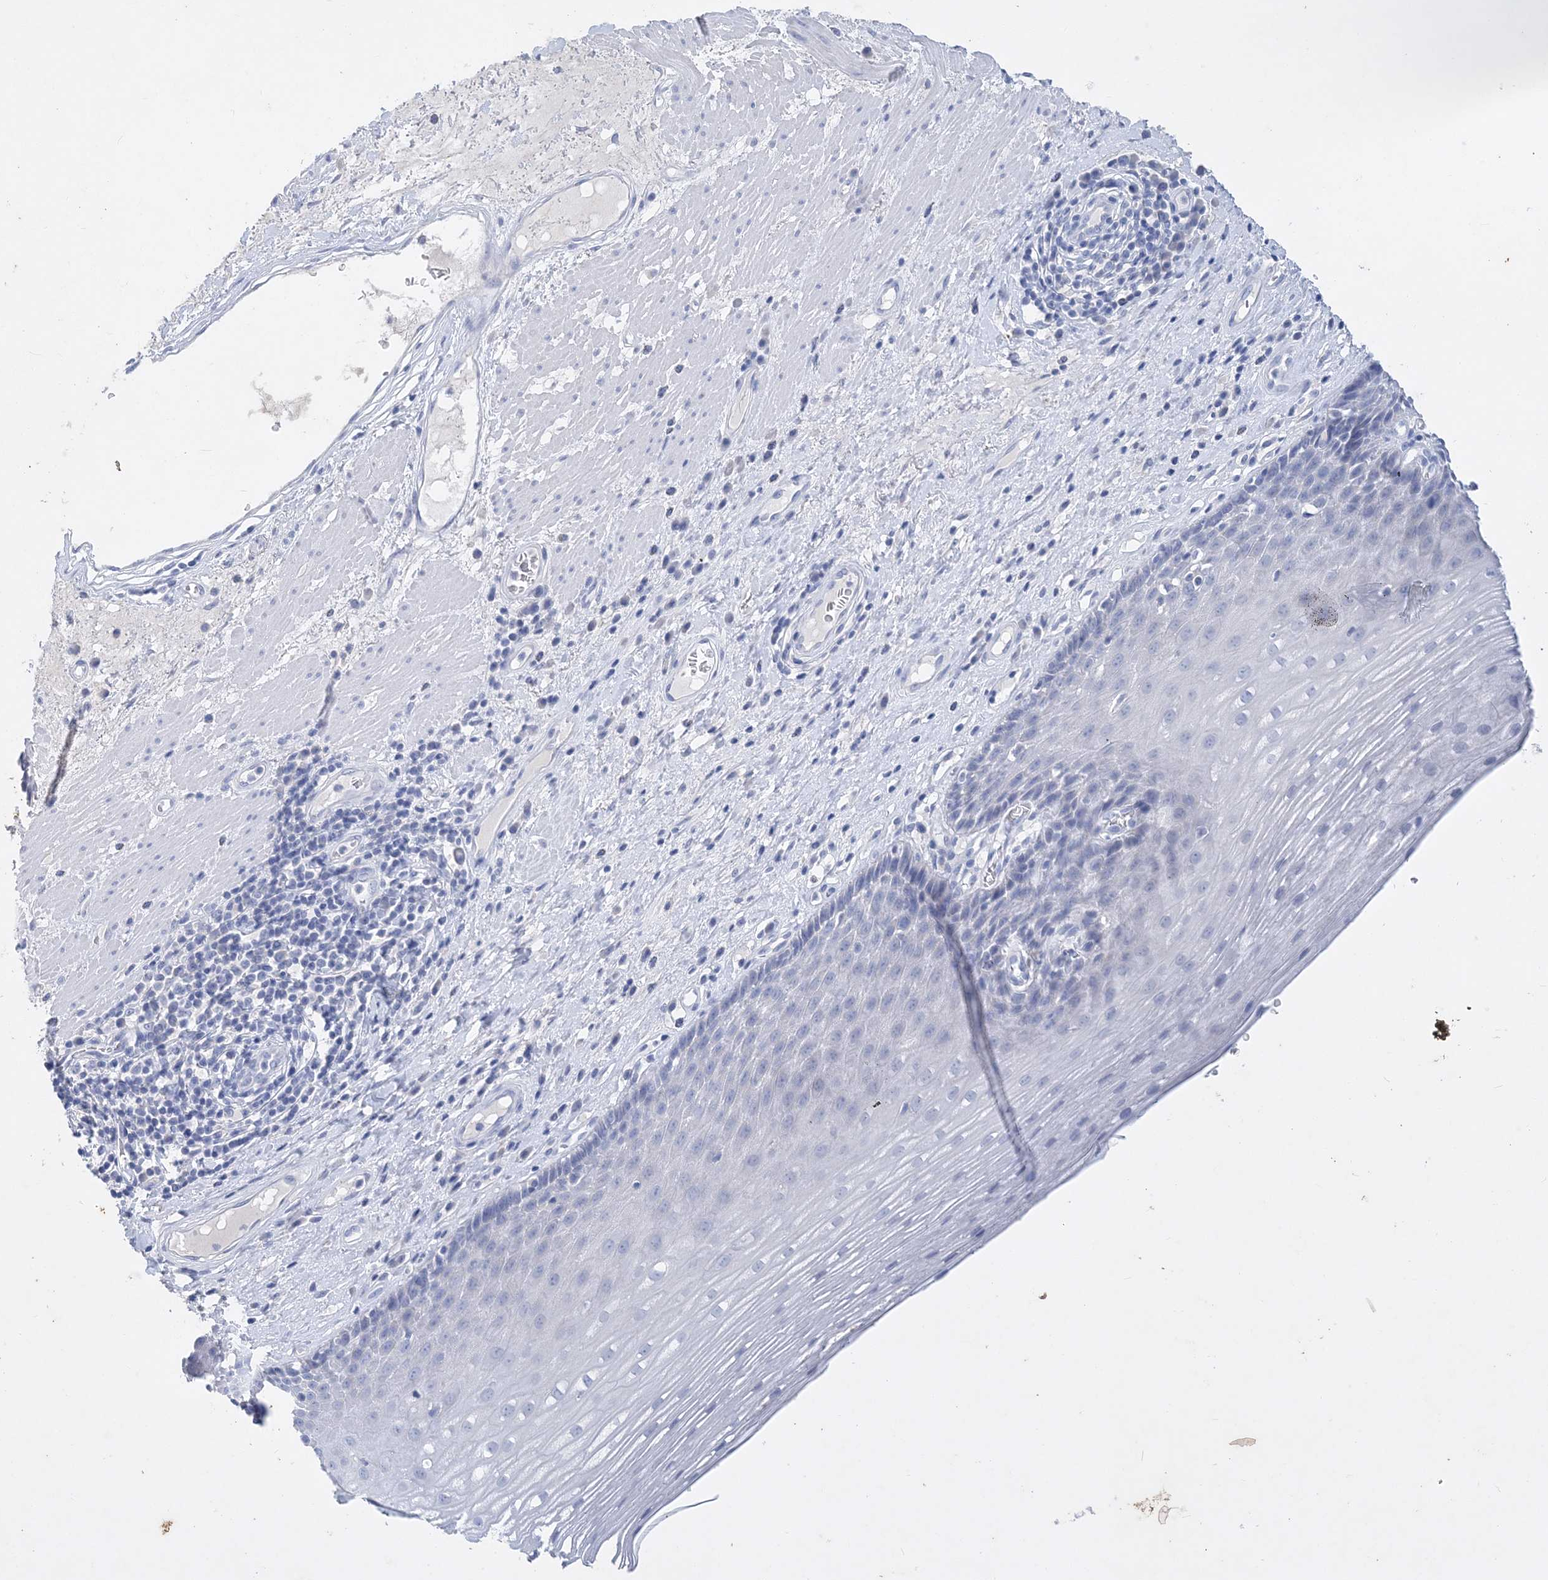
{"staining": {"intensity": "negative", "quantity": "none", "location": "none"}, "tissue": "esophagus", "cell_type": "Squamous epithelial cells", "image_type": "normal", "snomed": [{"axis": "morphology", "description": "Normal tissue, NOS"}, {"axis": "topography", "description": "Esophagus"}], "caption": "Immunohistochemical staining of normal esophagus exhibits no significant expression in squamous epithelial cells.", "gene": "COPS8", "patient": {"sex": "male", "age": 62}}